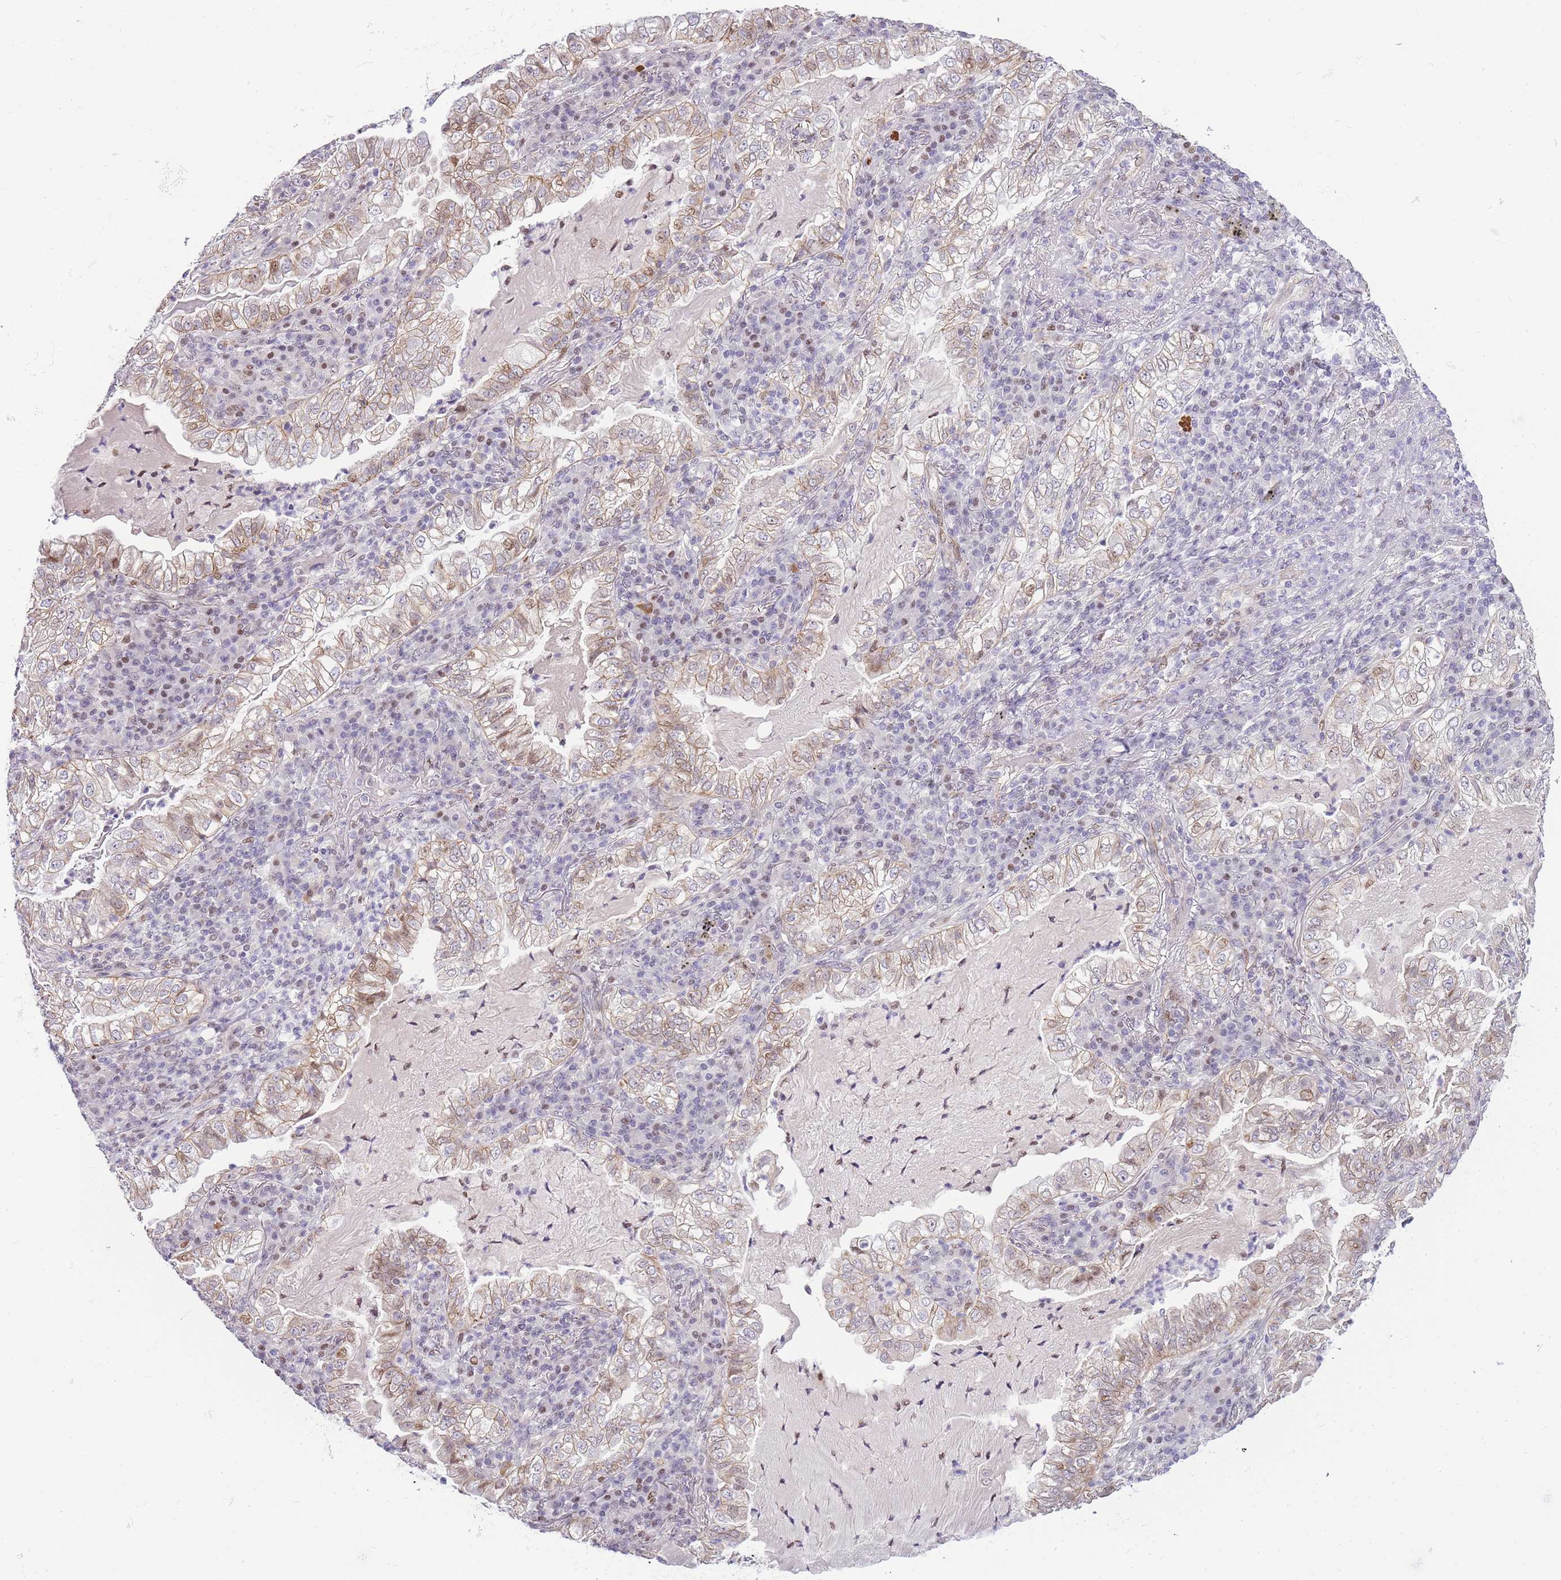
{"staining": {"intensity": "moderate", "quantity": "<25%", "location": "cytoplasmic/membranous,nuclear"}, "tissue": "lung cancer", "cell_type": "Tumor cells", "image_type": "cancer", "snomed": [{"axis": "morphology", "description": "Adenocarcinoma, NOS"}, {"axis": "topography", "description": "Lung"}], "caption": "This photomicrograph exhibits immunohistochemistry staining of human lung cancer (adenocarcinoma), with low moderate cytoplasmic/membranous and nuclear positivity in about <25% of tumor cells.", "gene": "CLBA1", "patient": {"sex": "female", "age": 73}}